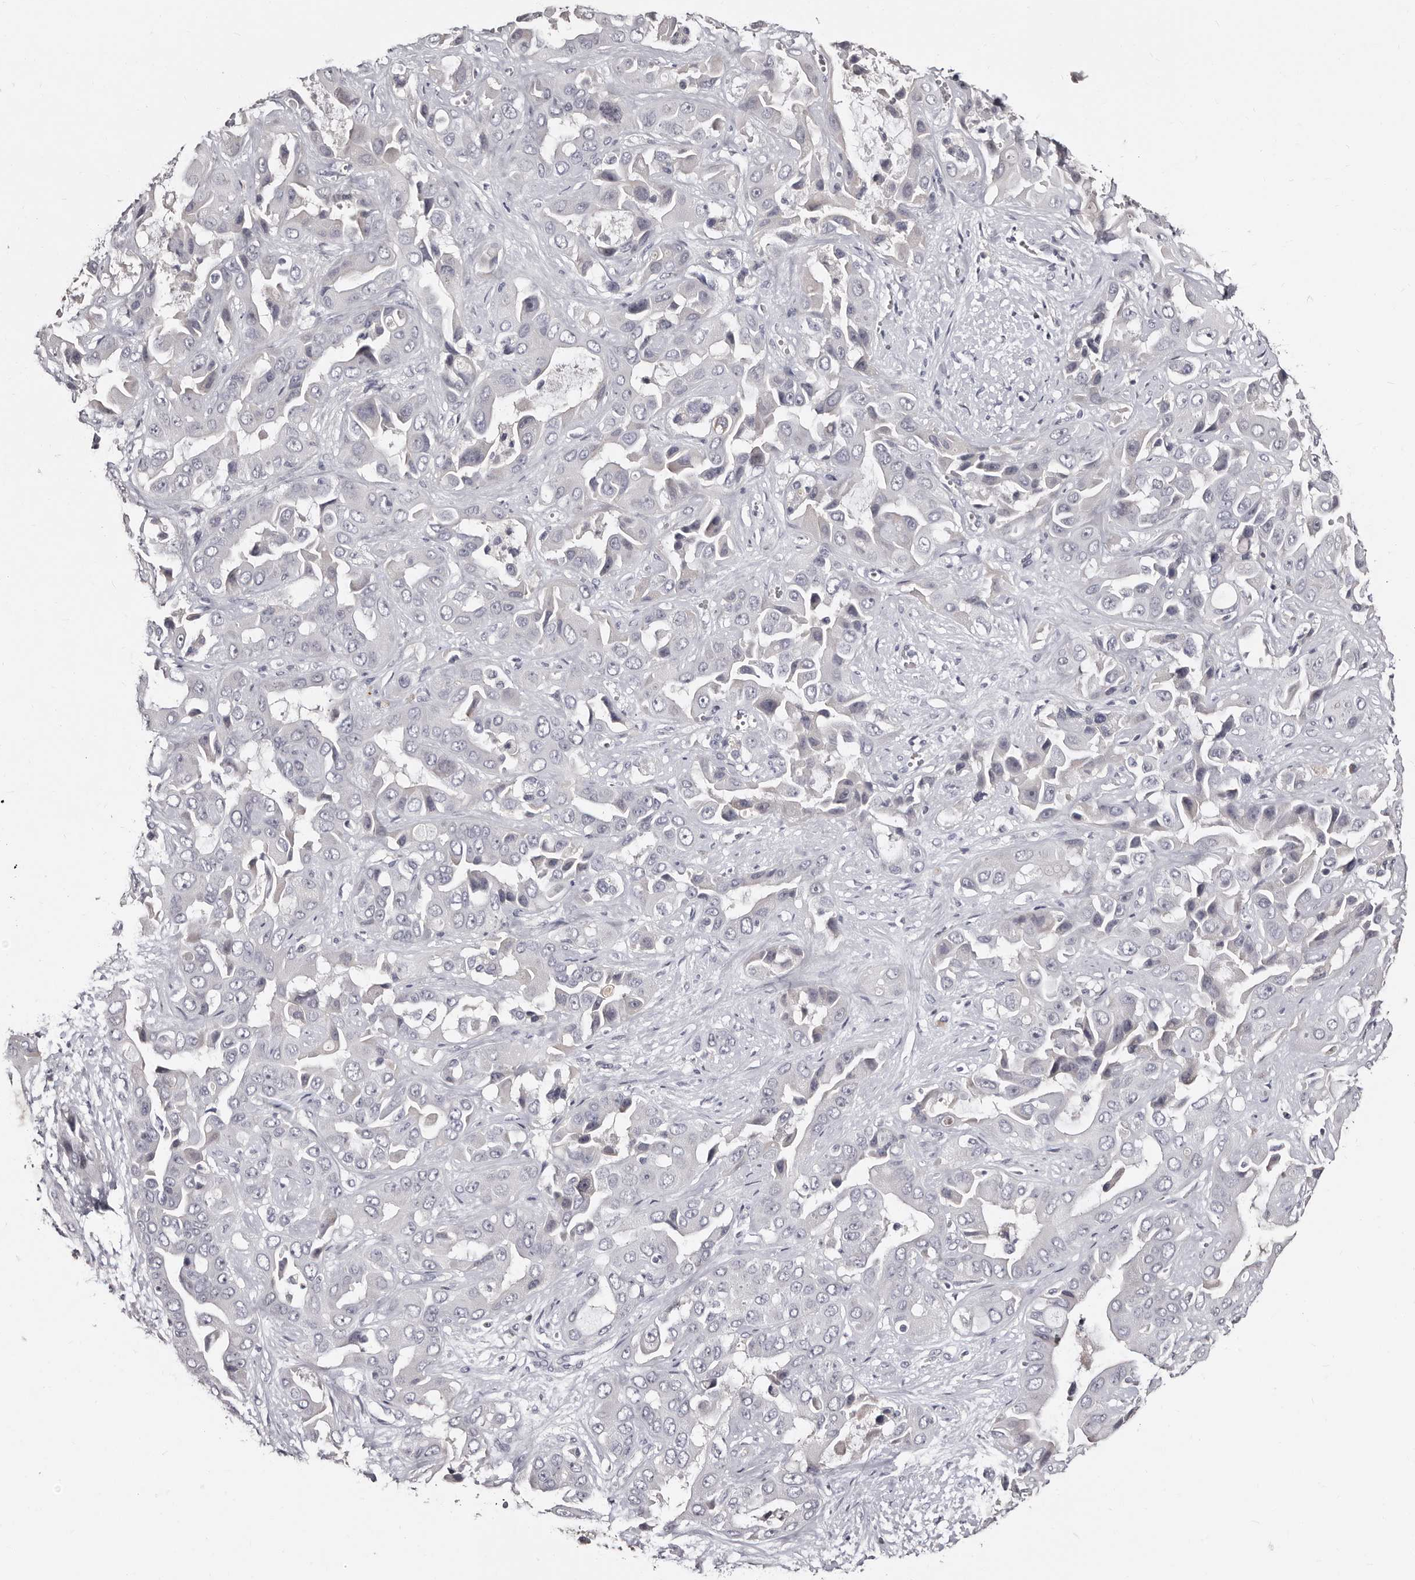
{"staining": {"intensity": "negative", "quantity": "none", "location": "none"}, "tissue": "liver cancer", "cell_type": "Tumor cells", "image_type": "cancer", "snomed": [{"axis": "morphology", "description": "Cholangiocarcinoma"}, {"axis": "topography", "description": "Liver"}], "caption": "DAB (3,3'-diaminobenzidine) immunohistochemical staining of liver cholangiocarcinoma displays no significant expression in tumor cells.", "gene": "TBC1D22B", "patient": {"sex": "female", "age": 52}}